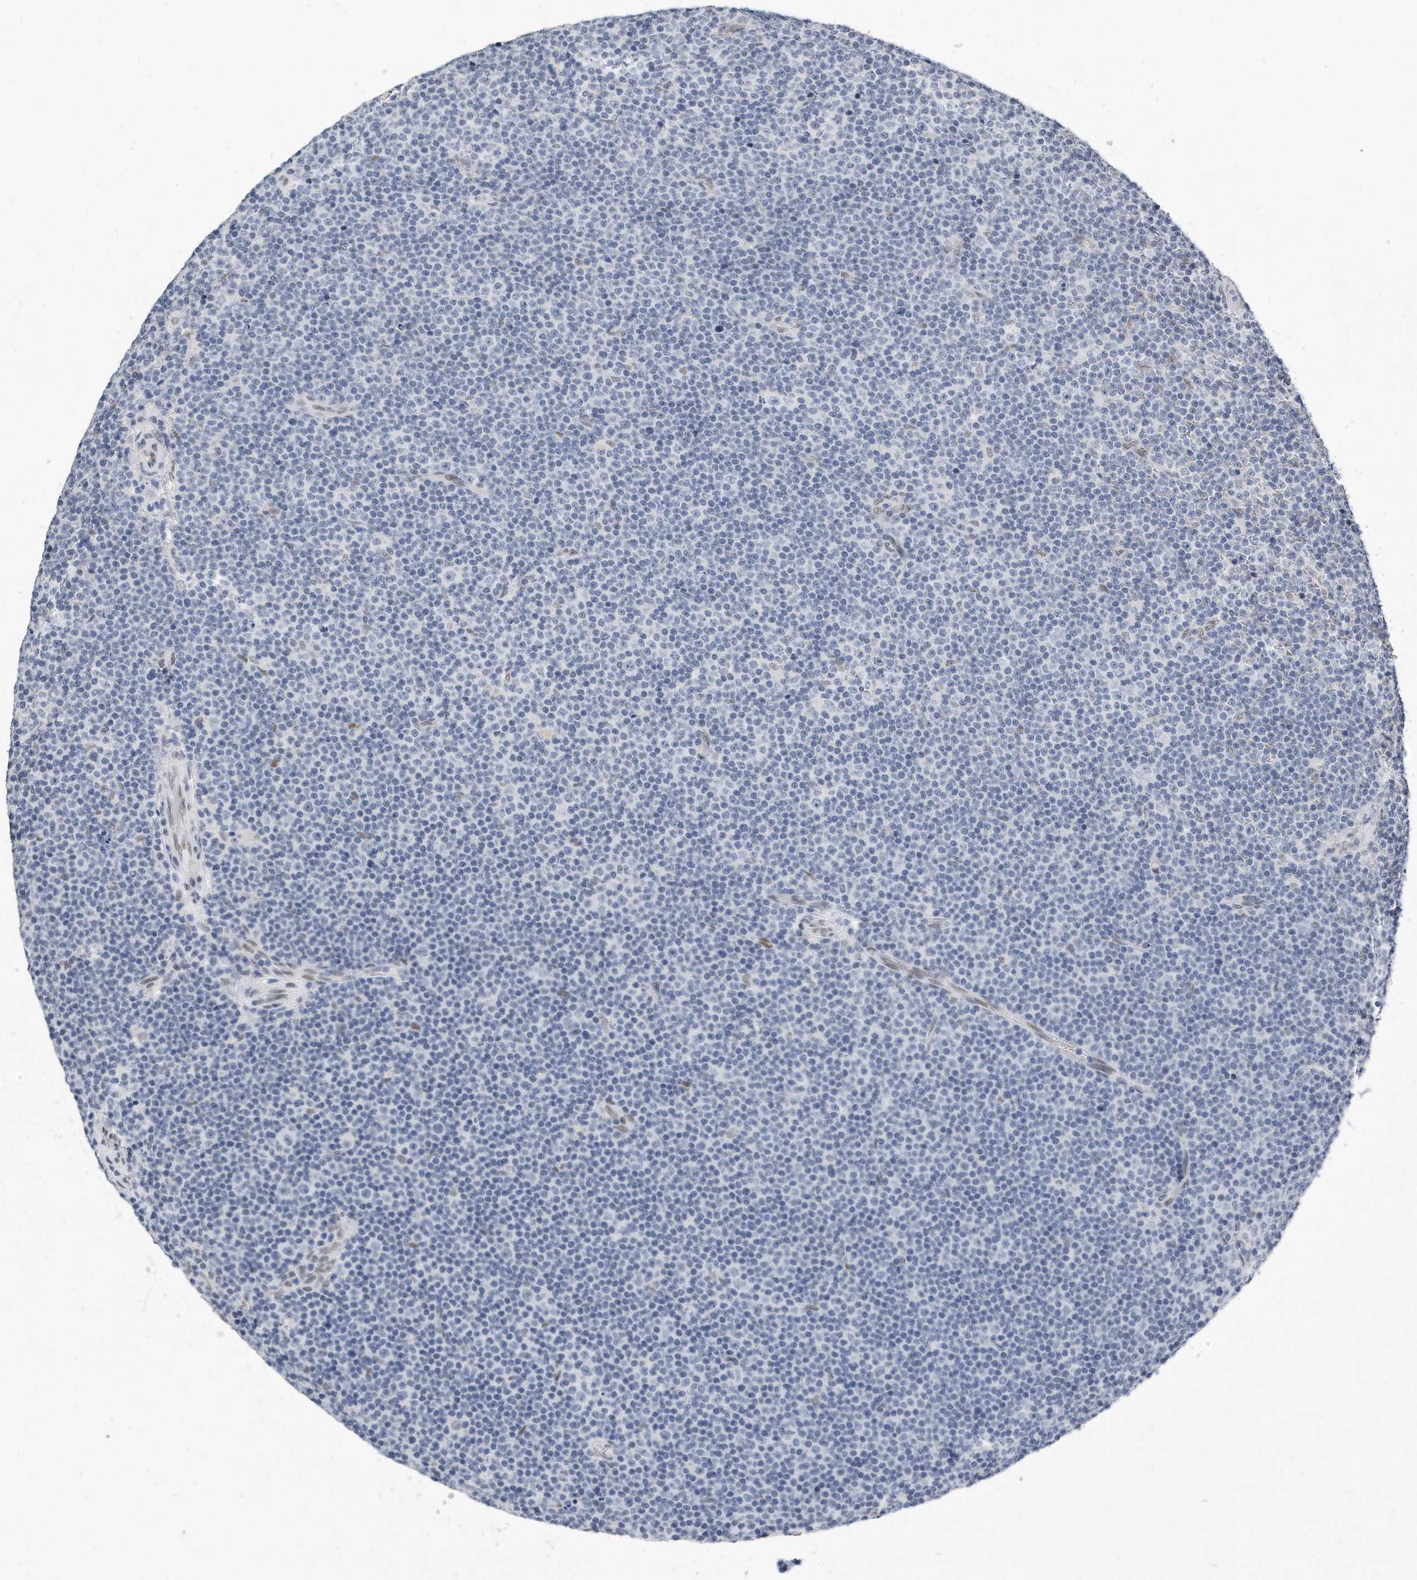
{"staining": {"intensity": "negative", "quantity": "none", "location": "none"}, "tissue": "lymphoma", "cell_type": "Tumor cells", "image_type": "cancer", "snomed": [{"axis": "morphology", "description": "Malignant lymphoma, non-Hodgkin's type, Low grade"}, {"axis": "topography", "description": "Lymph node"}], "caption": "Immunohistochemistry (IHC) of human lymphoma reveals no expression in tumor cells.", "gene": "CTBP2", "patient": {"sex": "female", "age": 67}}